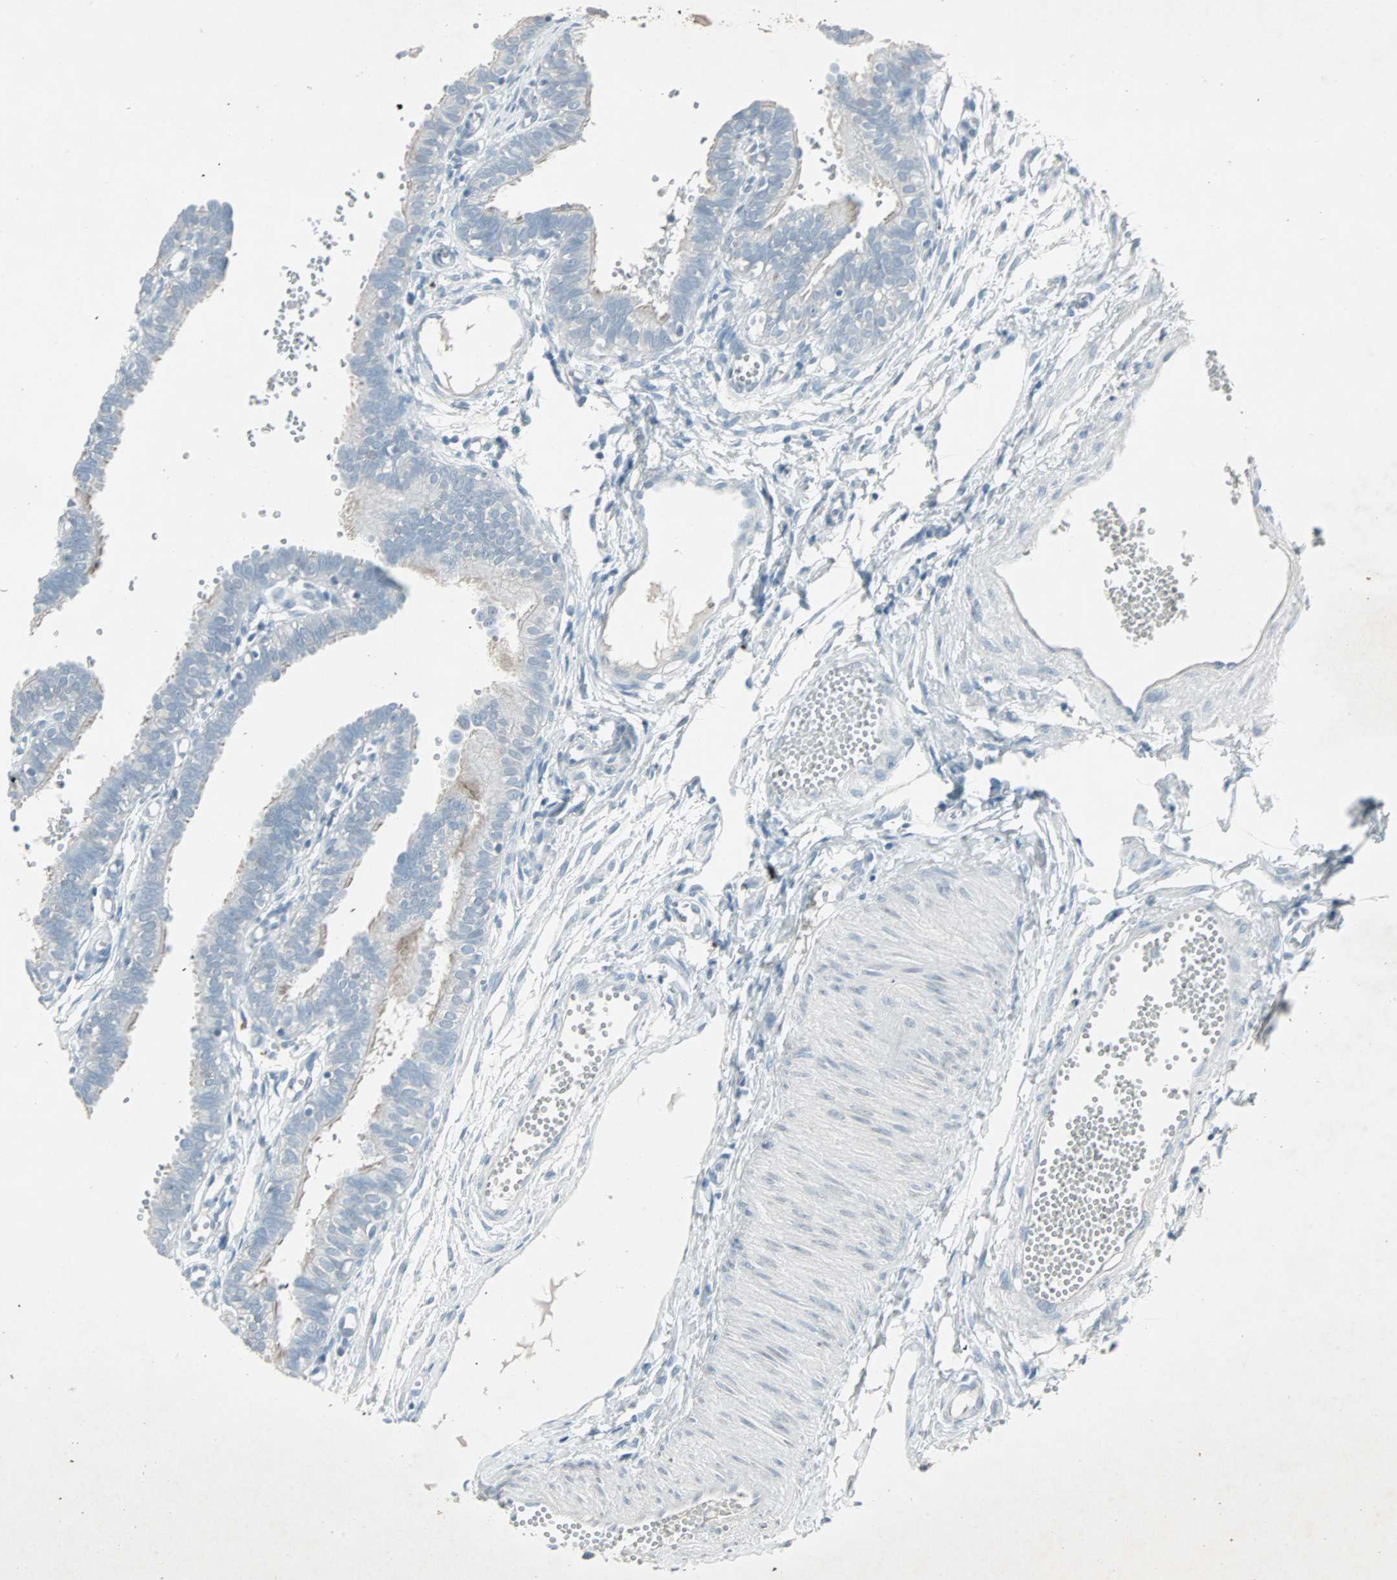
{"staining": {"intensity": "negative", "quantity": "none", "location": "none"}, "tissue": "fallopian tube", "cell_type": "Glandular cells", "image_type": "normal", "snomed": [{"axis": "morphology", "description": "Normal tissue, NOS"}, {"axis": "topography", "description": "Fallopian tube"}, {"axis": "topography", "description": "Placenta"}], "caption": "Glandular cells show no significant protein staining in normal fallopian tube.", "gene": "LANCL3", "patient": {"sex": "female", "age": 34}}